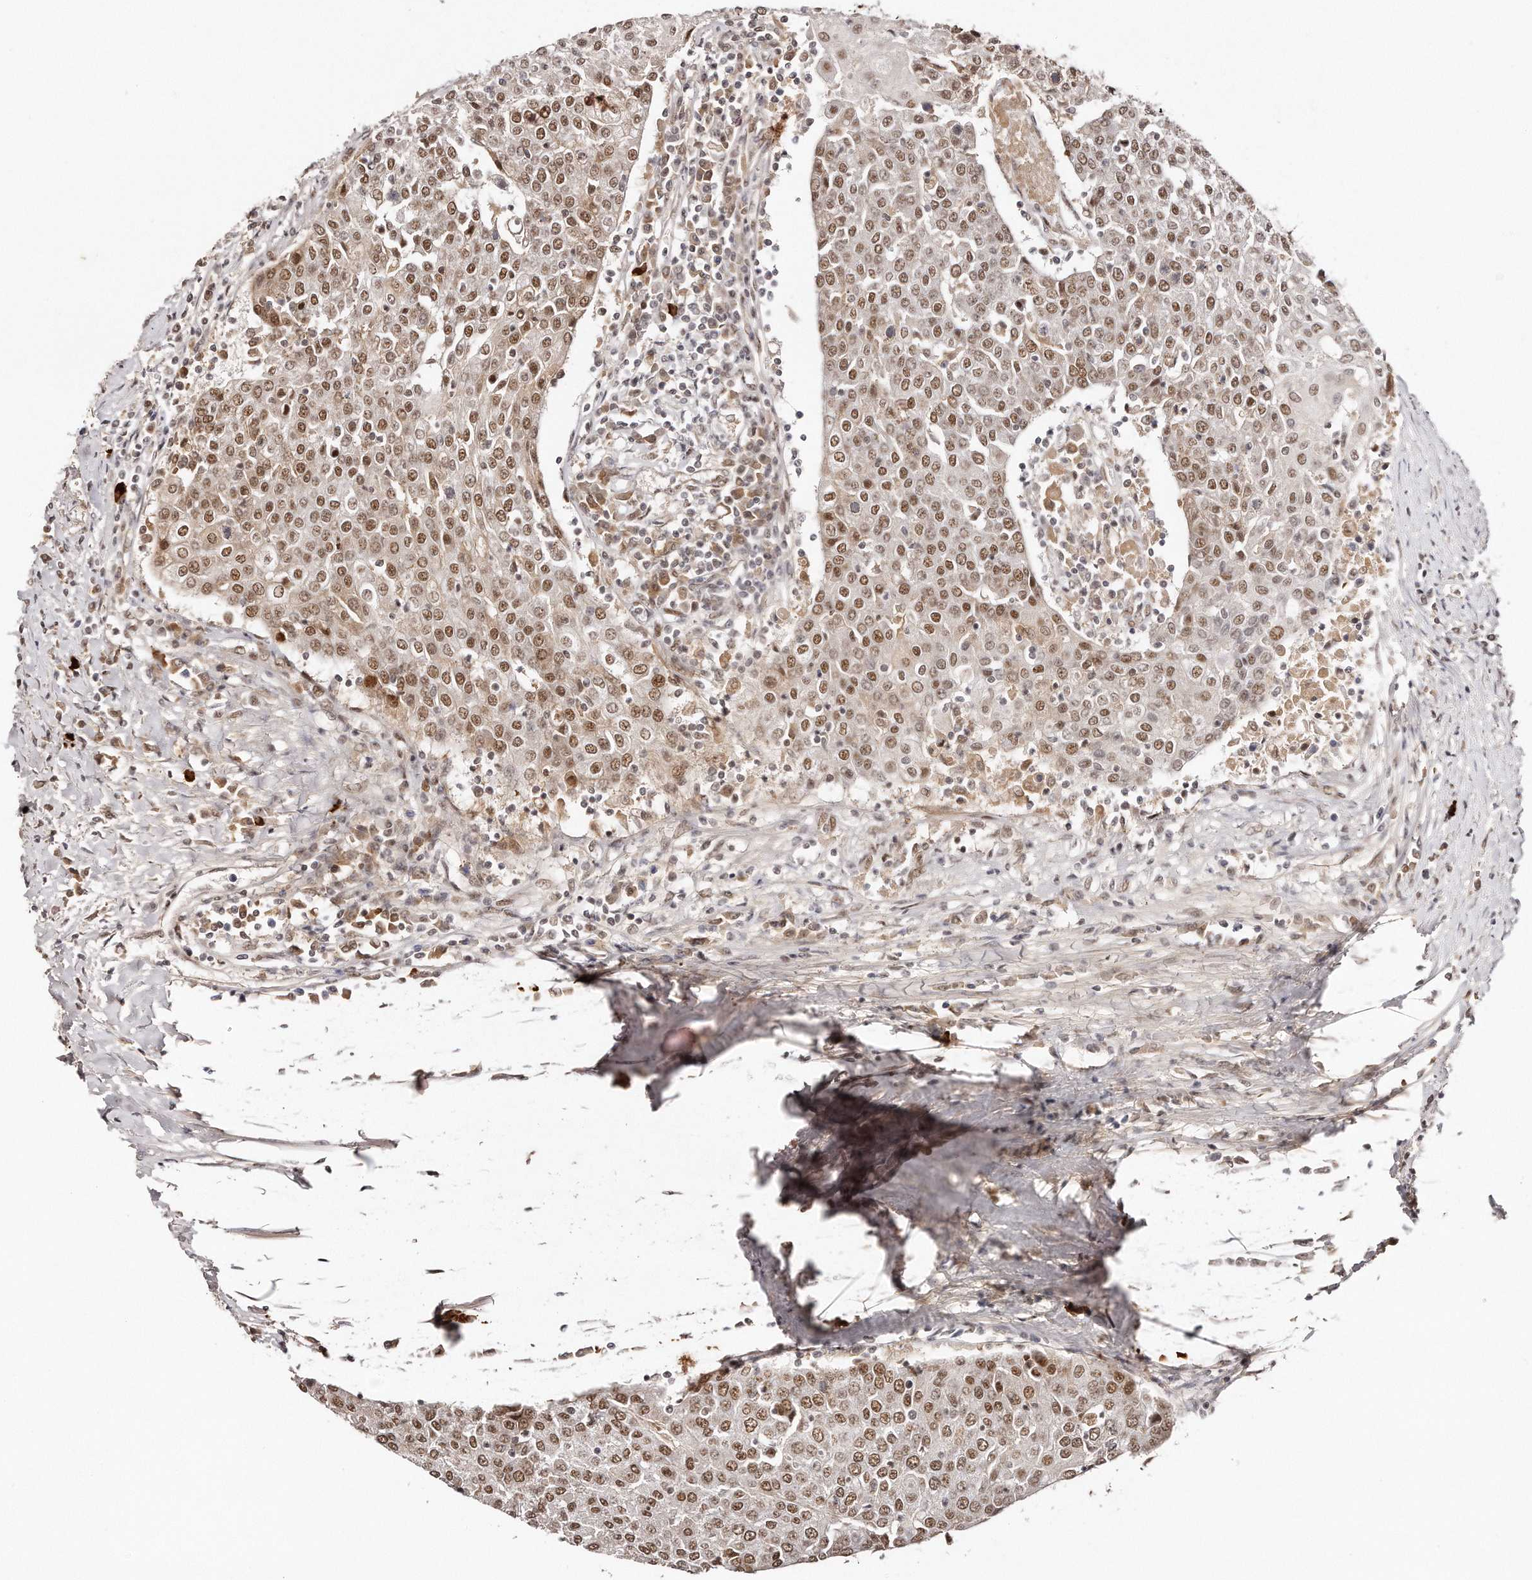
{"staining": {"intensity": "moderate", "quantity": ">75%", "location": "nuclear"}, "tissue": "urothelial cancer", "cell_type": "Tumor cells", "image_type": "cancer", "snomed": [{"axis": "morphology", "description": "Urothelial carcinoma, High grade"}, {"axis": "topography", "description": "Urinary bladder"}], "caption": "The image exhibits staining of urothelial cancer, revealing moderate nuclear protein expression (brown color) within tumor cells. The staining was performed using DAB (3,3'-diaminobenzidine) to visualize the protein expression in brown, while the nuclei were stained in blue with hematoxylin (Magnification: 20x).", "gene": "SOX4", "patient": {"sex": "female", "age": 85}}